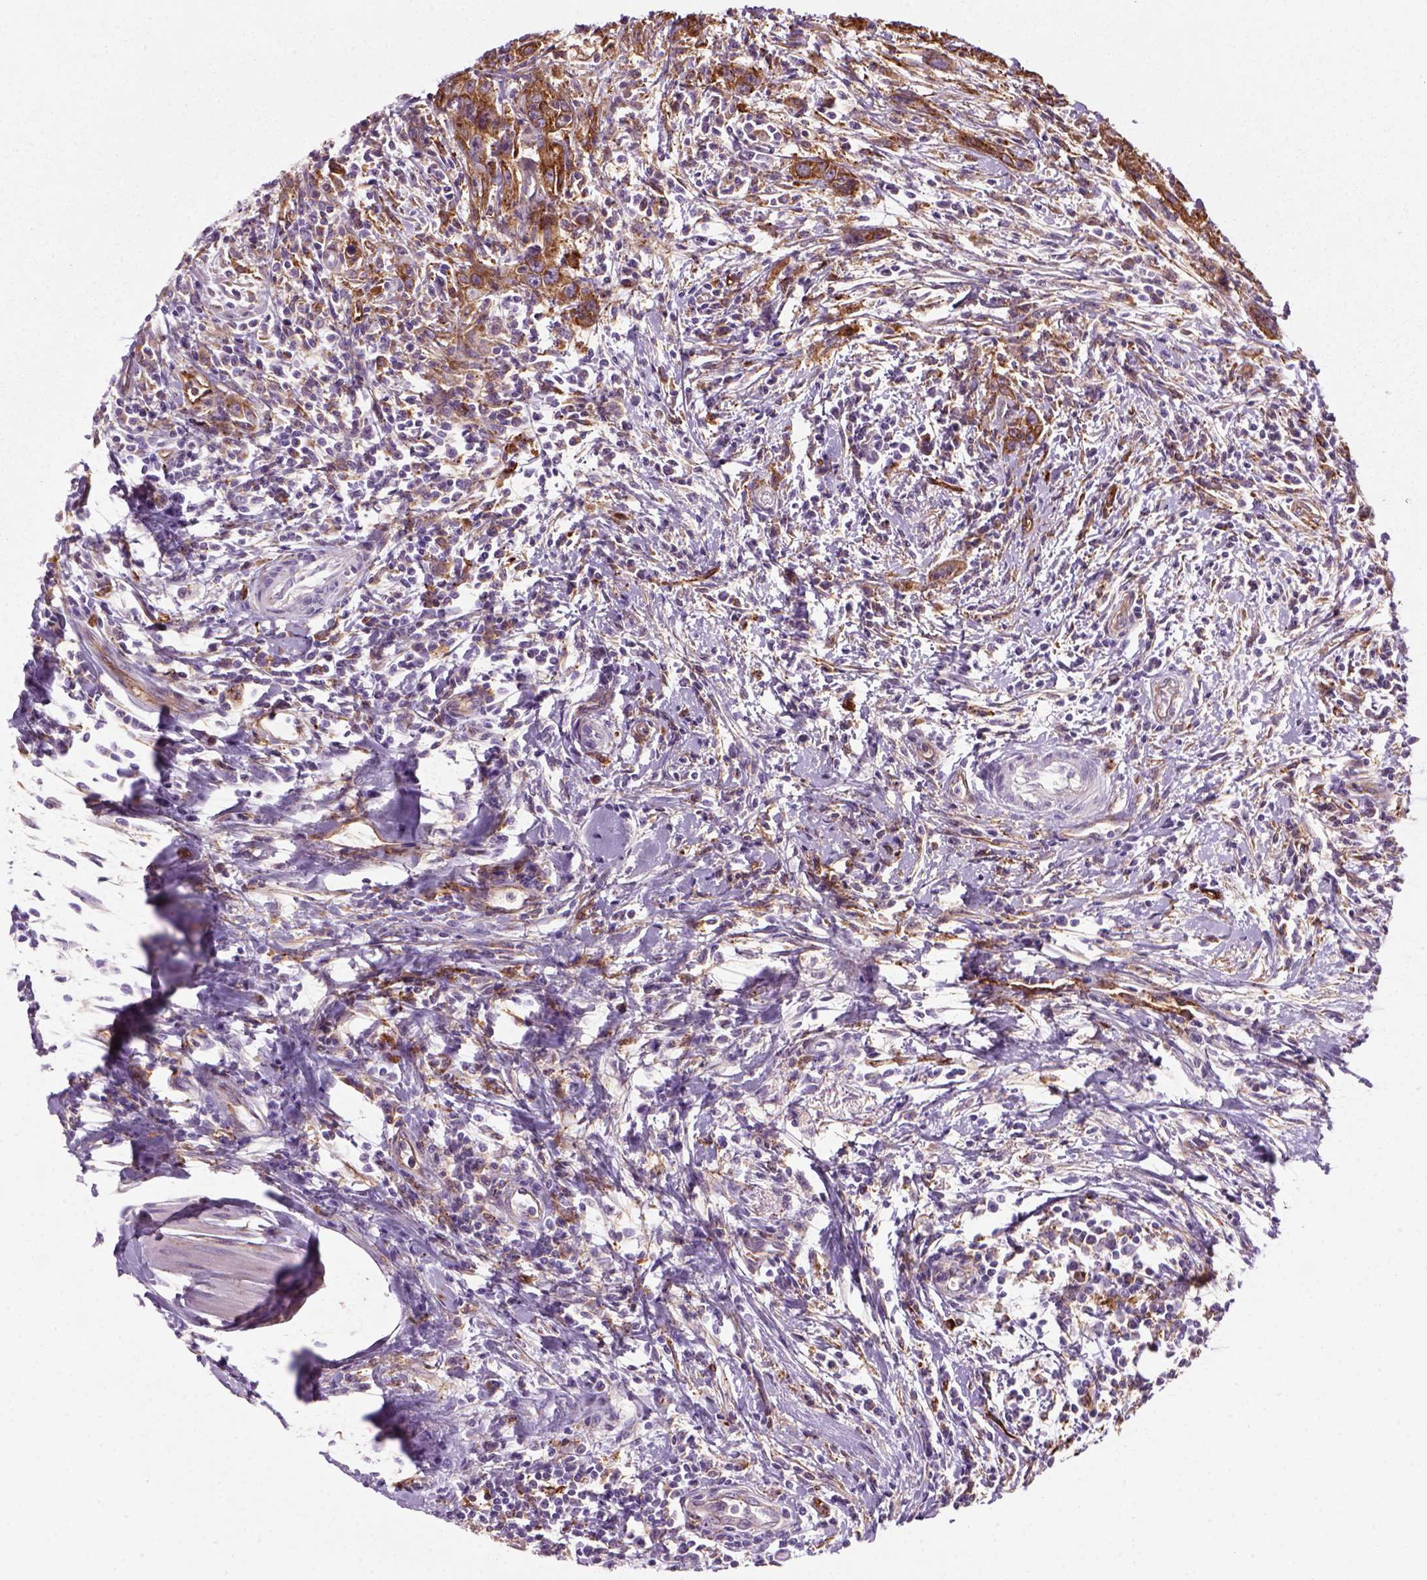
{"staining": {"intensity": "strong", "quantity": ">75%", "location": "cytoplasmic/membranous"}, "tissue": "urothelial cancer", "cell_type": "Tumor cells", "image_type": "cancer", "snomed": [{"axis": "morphology", "description": "Urothelial carcinoma, High grade"}, {"axis": "topography", "description": "Urinary bladder"}], "caption": "The micrograph exhibits a brown stain indicating the presence of a protein in the cytoplasmic/membranous of tumor cells in urothelial cancer.", "gene": "MARCKS", "patient": {"sex": "male", "age": 83}}